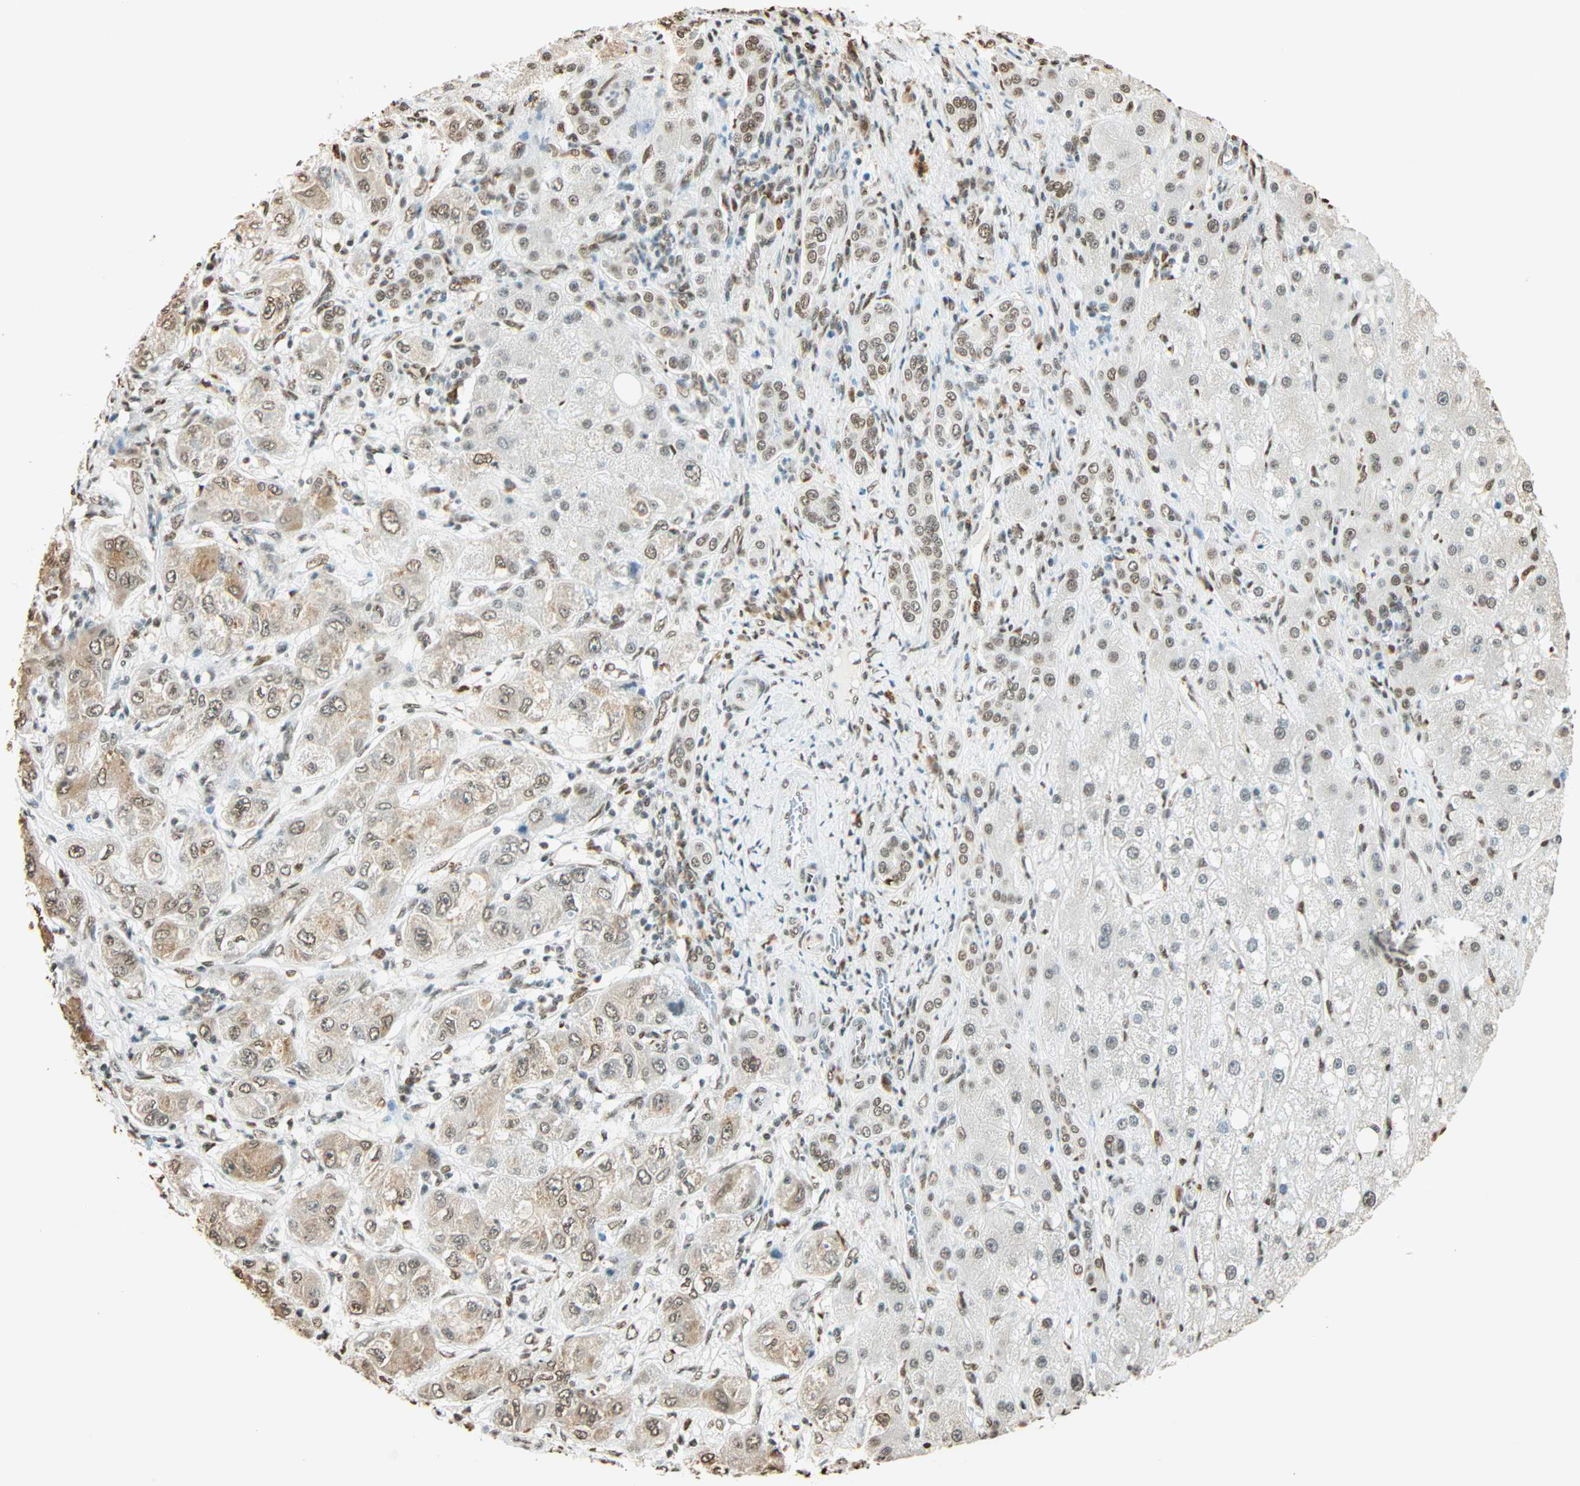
{"staining": {"intensity": "weak", "quantity": "25%-75%", "location": "cytoplasmic/membranous,nuclear"}, "tissue": "liver cancer", "cell_type": "Tumor cells", "image_type": "cancer", "snomed": [{"axis": "morphology", "description": "Carcinoma, Hepatocellular, NOS"}, {"axis": "topography", "description": "Liver"}], "caption": "Immunohistochemical staining of hepatocellular carcinoma (liver) demonstrates low levels of weak cytoplasmic/membranous and nuclear expression in about 25%-75% of tumor cells.", "gene": "FANCG", "patient": {"sex": "male", "age": 80}}